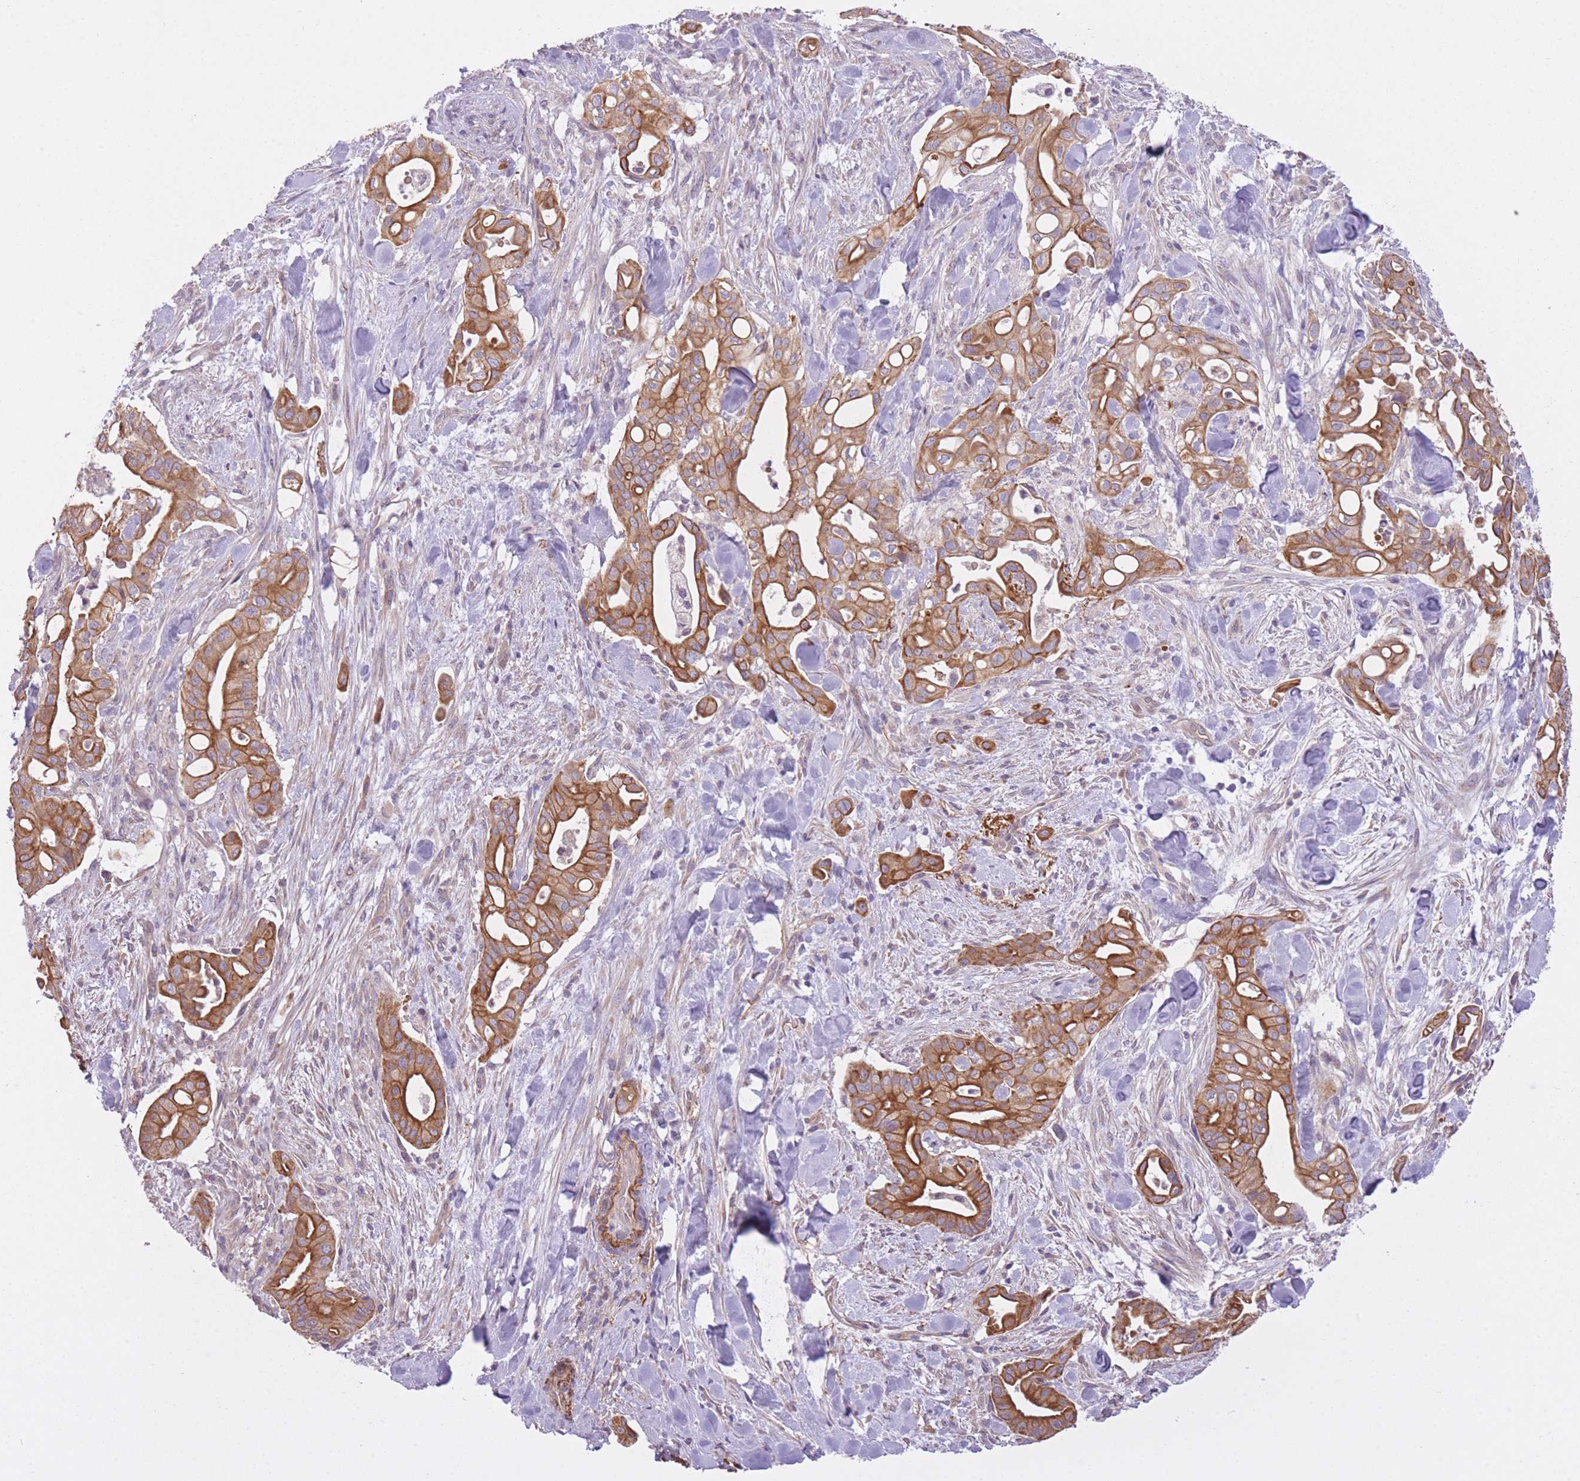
{"staining": {"intensity": "moderate", "quantity": ">75%", "location": "cytoplasmic/membranous"}, "tissue": "liver cancer", "cell_type": "Tumor cells", "image_type": "cancer", "snomed": [{"axis": "morphology", "description": "Cholangiocarcinoma"}, {"axis": "topography", "description": "Liver"}], "caption": "Immunohistochemistry (IHC) staining of liver cancer (cholangiocarcinoma), which displays medium levels of moderate cytoplasmic/membranous positivity in approximately >75% of tumor cells indicating moderate cytoplasmic/membranous protein positivity. The staining was performed using DAB (3,3'-diaminobenzidine) (brown) for protein detection and nuclei were counterstained in hematoxylin (blue).", "gene": "REV1", "patient": {"sex": "female", "age": 68}}